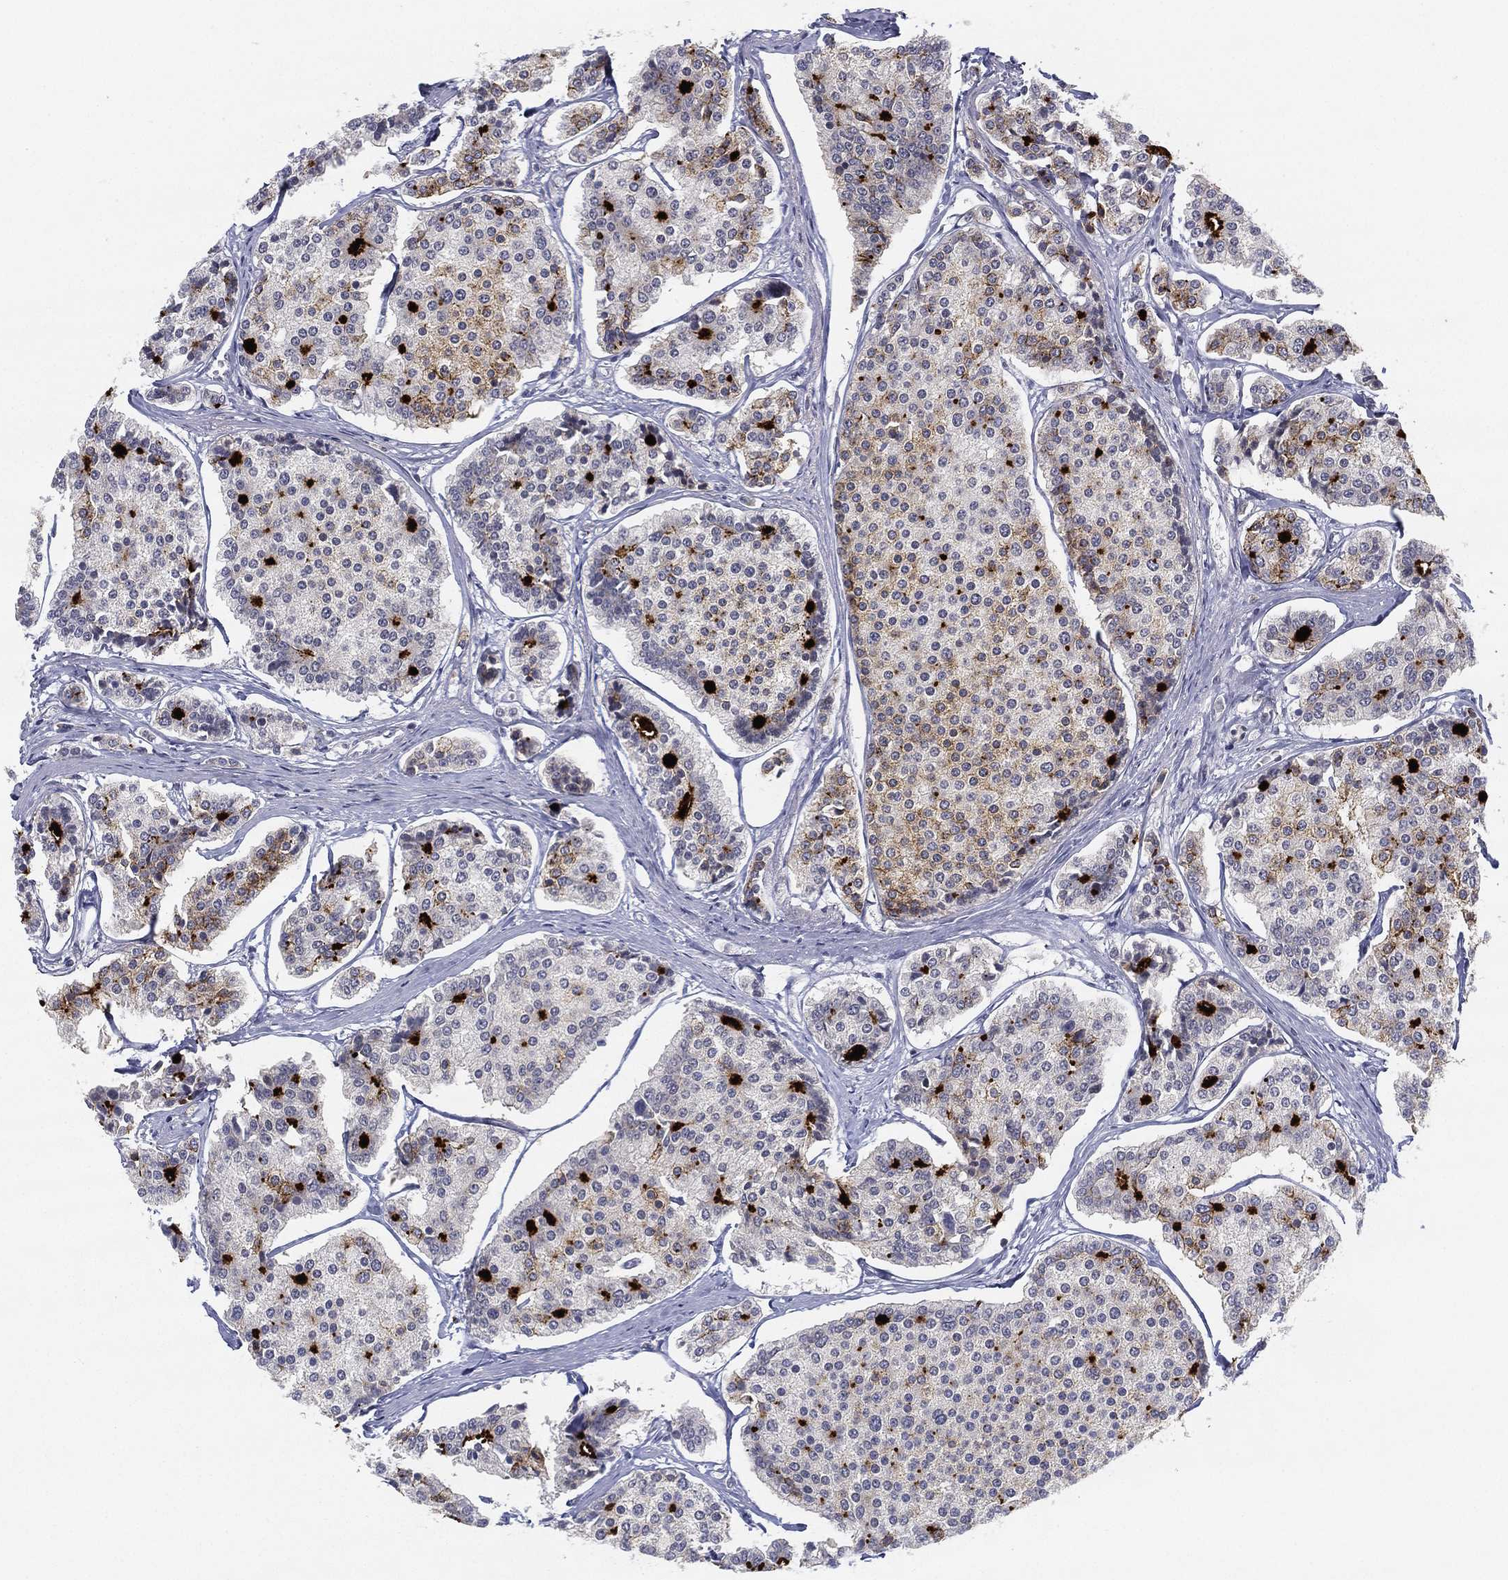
{"staining": {"intensity": "moderate", "quantity": "<25%", "location": "cytoplasmic/membranous"}, "tissue": "carcinoid", "cell_type": "Tumor cells", "image_type": "cancer", "snomed": [{"axis": "morphology", "description": "Carcinoid, malignant, NOS"}, {"axis": "topography", "description": "Small intestine"}], "caption": "Protein staining displays moderate cytoplasmic/membranous expression in about <25% of tumor cells in carcinoid (malignant).", "gene": "MS4A8", "patient": {"sex": "female", "age": 65}}